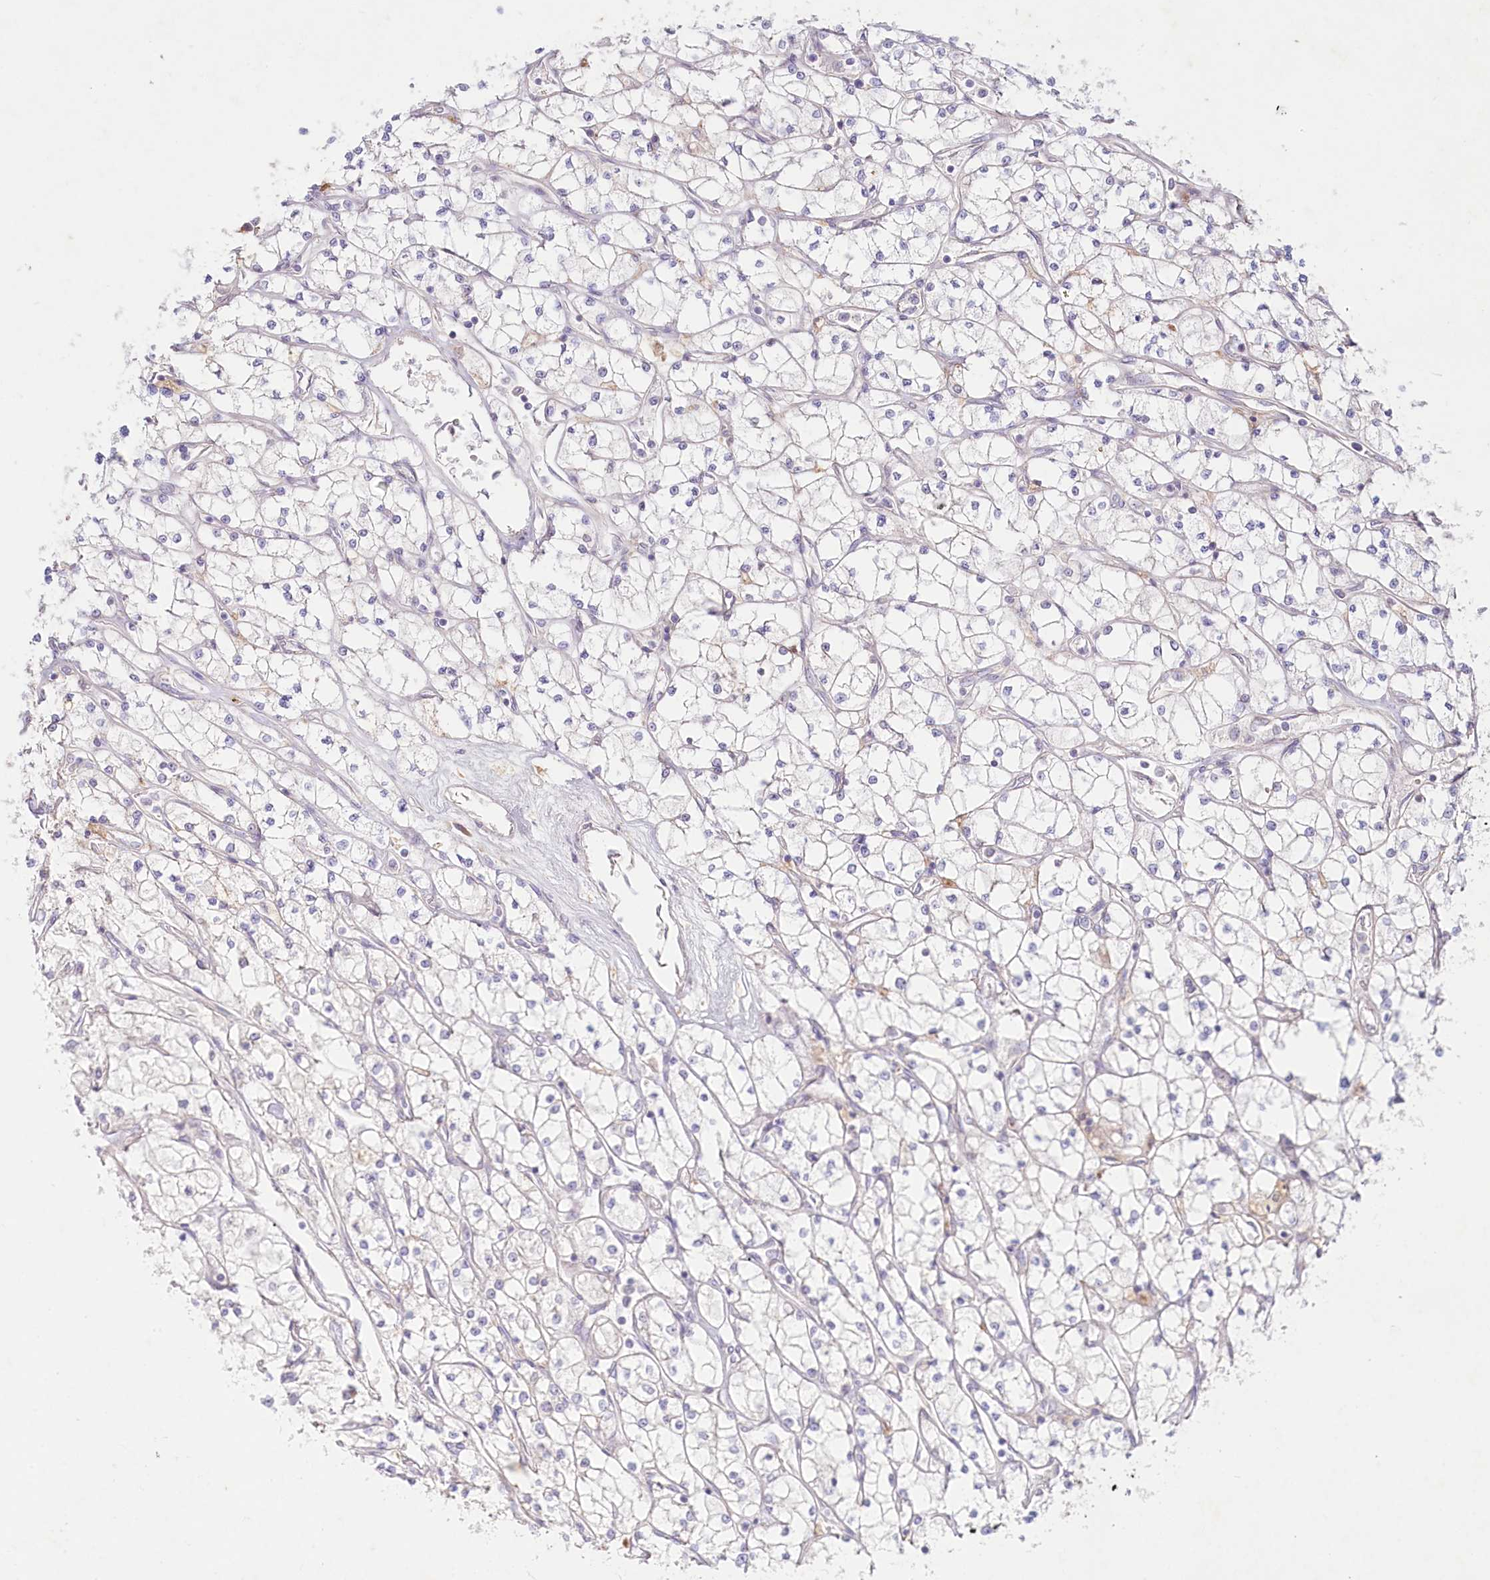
{"staining": {"intensity": "negative", "quantity": "none", "location": "none"}, "tissue": "renal cancer", "cell_type": "Tumor cells", "image_type": "cancer", "snomed": [{"axis": "morphology", "description": "Adenocarcinoma, NOS"}, {"axis": "topography", "description": "Kidney"}], "caption": "DAB (3,3'-diaminobenzidine) immunohistochemical staining of human renal adenocarcinoma exhibits no significant expression in tumor cells. The staining is performed using DAB (3,3'-diaminobenzidine) brown chromogen with nuclei counter-stained in using hematoxylin.", "gene": "TNIP1", "patient": {"sex": "male", "age": 80}}